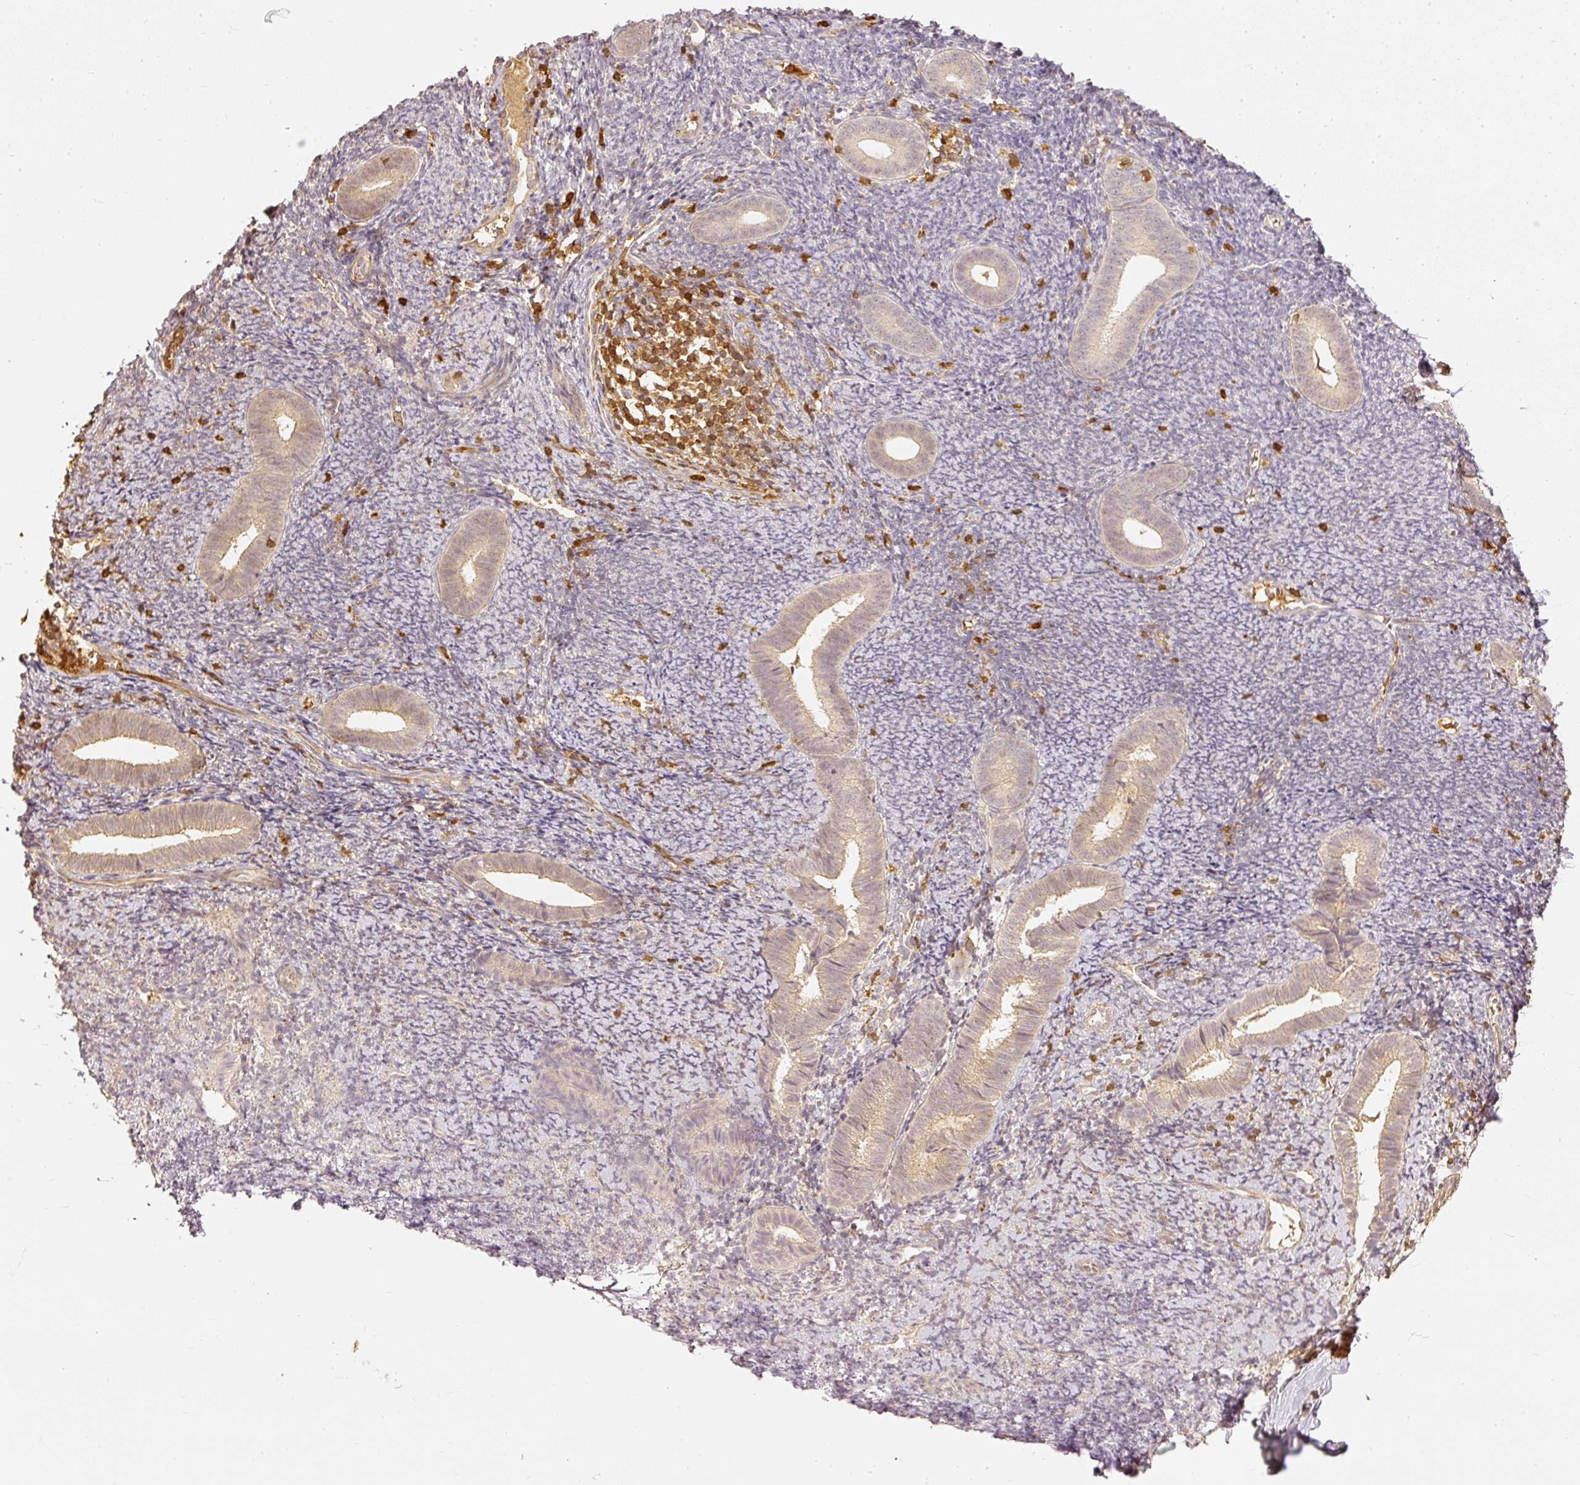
{"staining": {"intensity": "weak", "quantity": "25%-75%", "location": "cytoplasmic/membranous"}, "tissue": "endometrium", "cell_type": "Cells in endometrial stroma", "image_type": "normal", "snomed": [{"axis": "morphology", "description": "Normal tissue, NOS"}, {"axis": "topography", "description": "Endometrium"}], "caption": "A micrograph of endometrium stained for a protein shows weak cytoplasmic/membranous brown staining in cells in endometrial stroma. (Brightfield microscopy of DAB IHC at high magnification).", "gene": "PFN1", "patient": {"sex": "female", "age": 39}}